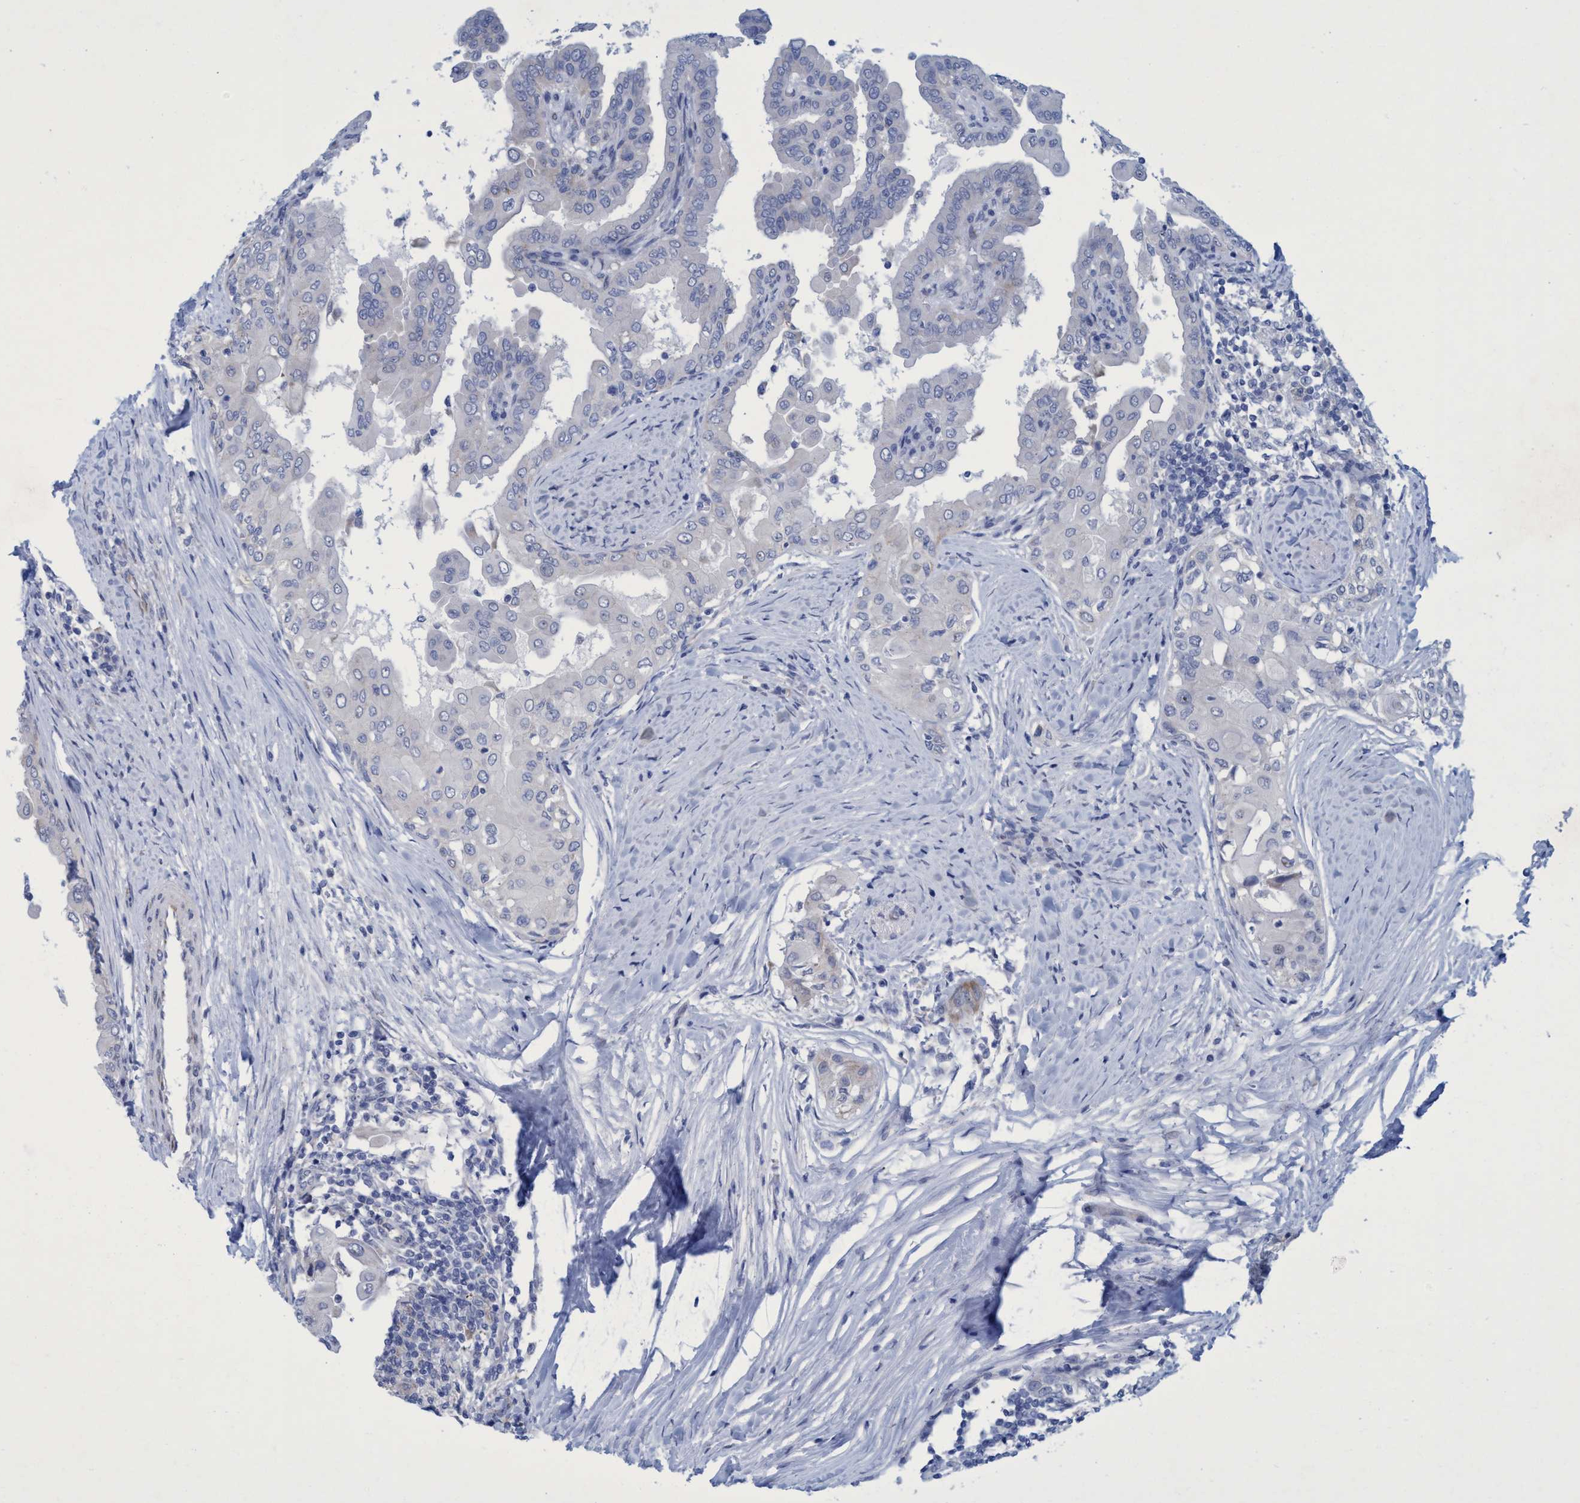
{"staining": {"intensity": "negative", "quantity": "none", "location": "none"}, "tissue": "thyroid cancer", "cell_type": "Tumor cells", "image_type": "cancer", "snomed": [{"axis": "morphology", "description": "Papillary adenocarcinoma, NOS"}, {"axis": "topography", "description": "Thyroid gland"}], "caption": "There is no significant staining in tumor cells of papillary adenocarcinoma (thyroid).", "gene": "R3HCC1", "patient": {"sex": "male", "age": 33}}